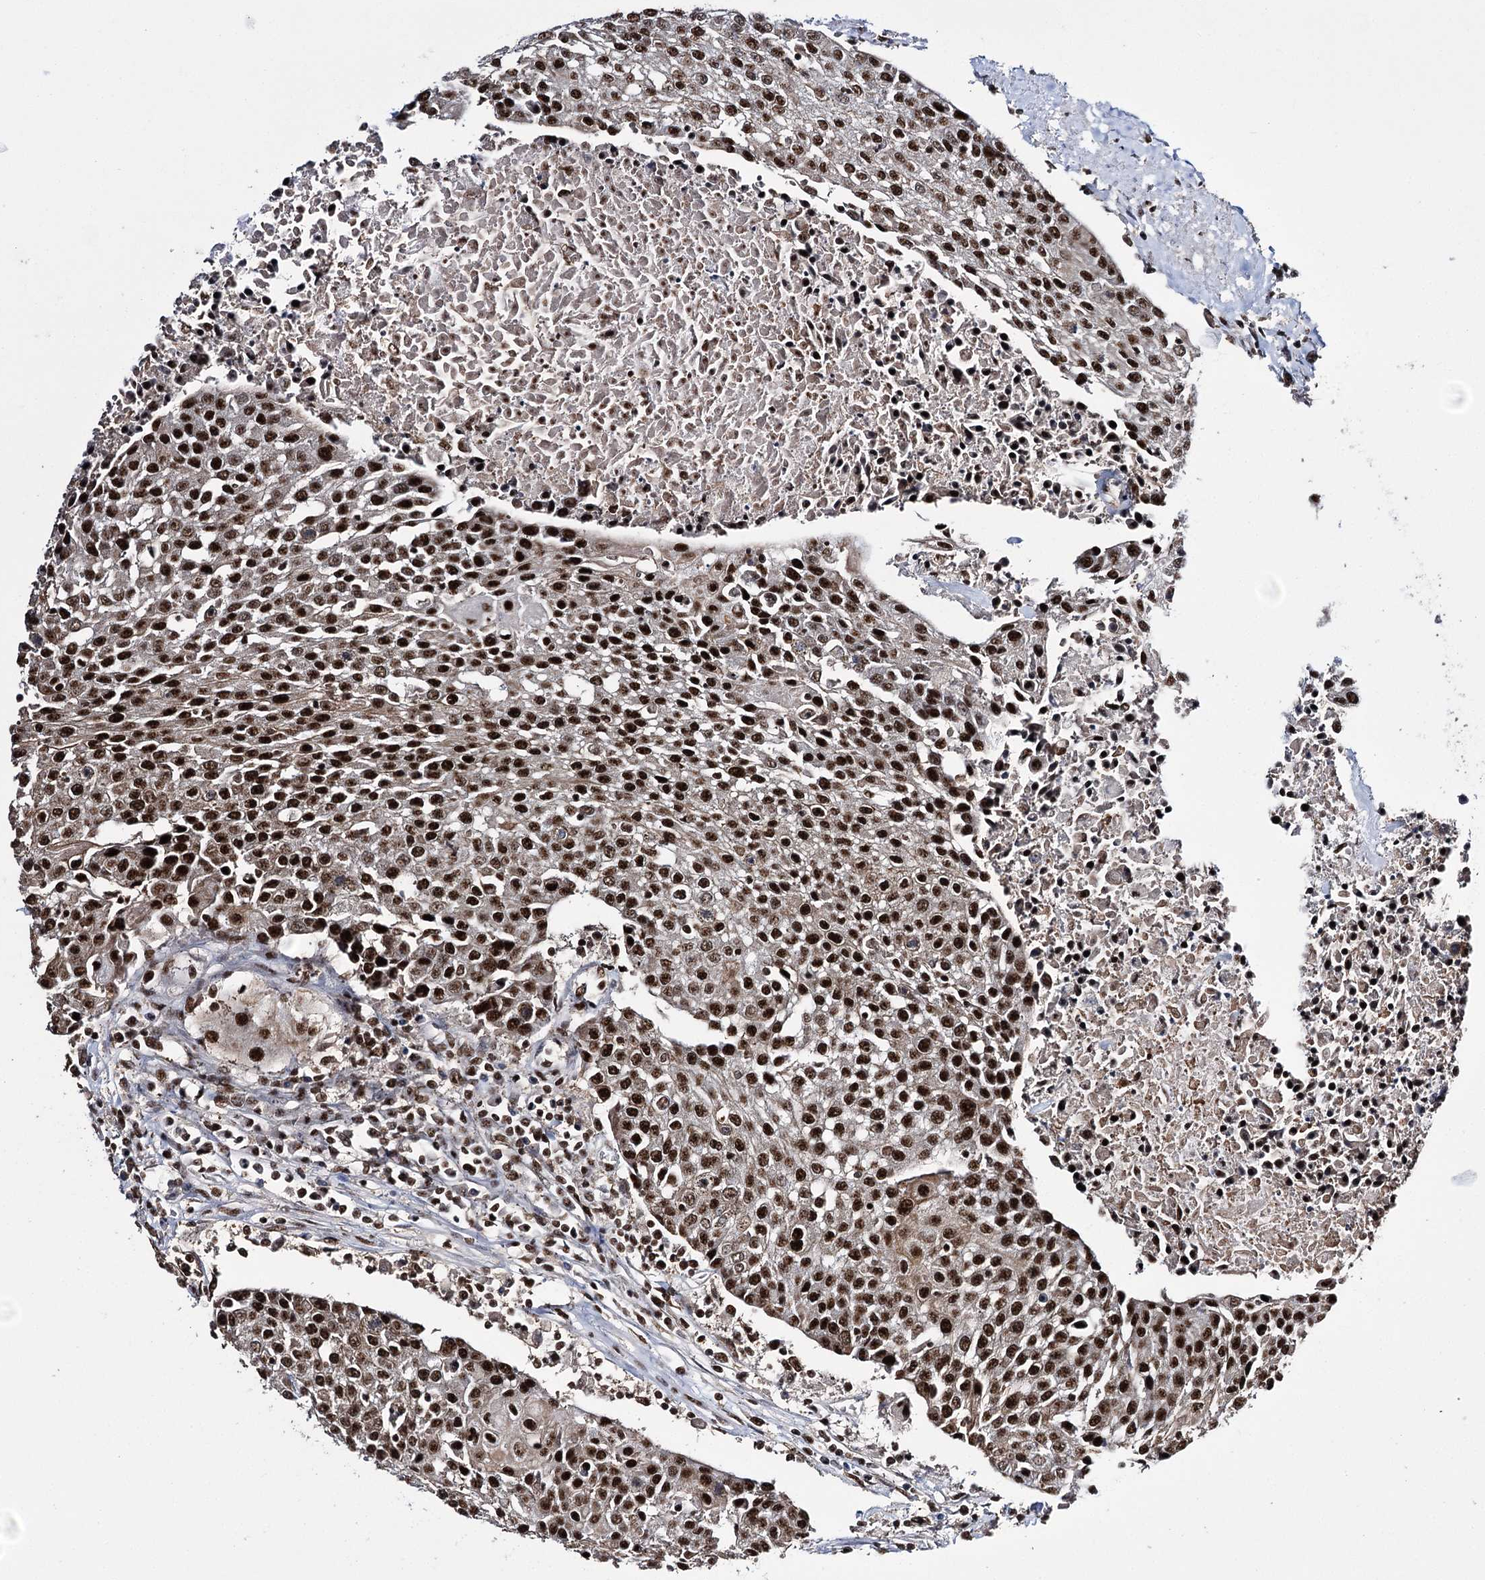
{"staining": {"intensity": "strong", "quantity": ">75%", "location": "nuclear"}, "tissue": "urothelial cancer", "cell_type": "Tumor cells", "image_type": "cancer", "snomed": [{"axis": "morphology", "description": "Urothelial carcinoma, High grade"}, {"axis": "topography", "description": "Urinary bladder"}], "caption": "High-power microscopy captured an immunohistochemistry image of high-grade urothelial carcinoma, revealing strong nuclear staining in approximately >75% of tumor cells. The staining was performed using DAB (3,3'-diaminobenzidine), with brown indicating positive protein expression. Nuclei are stained blue with hematoxylin.", "gene": "PRPF40A", "patient": {"sex": "female", "age": 85}}